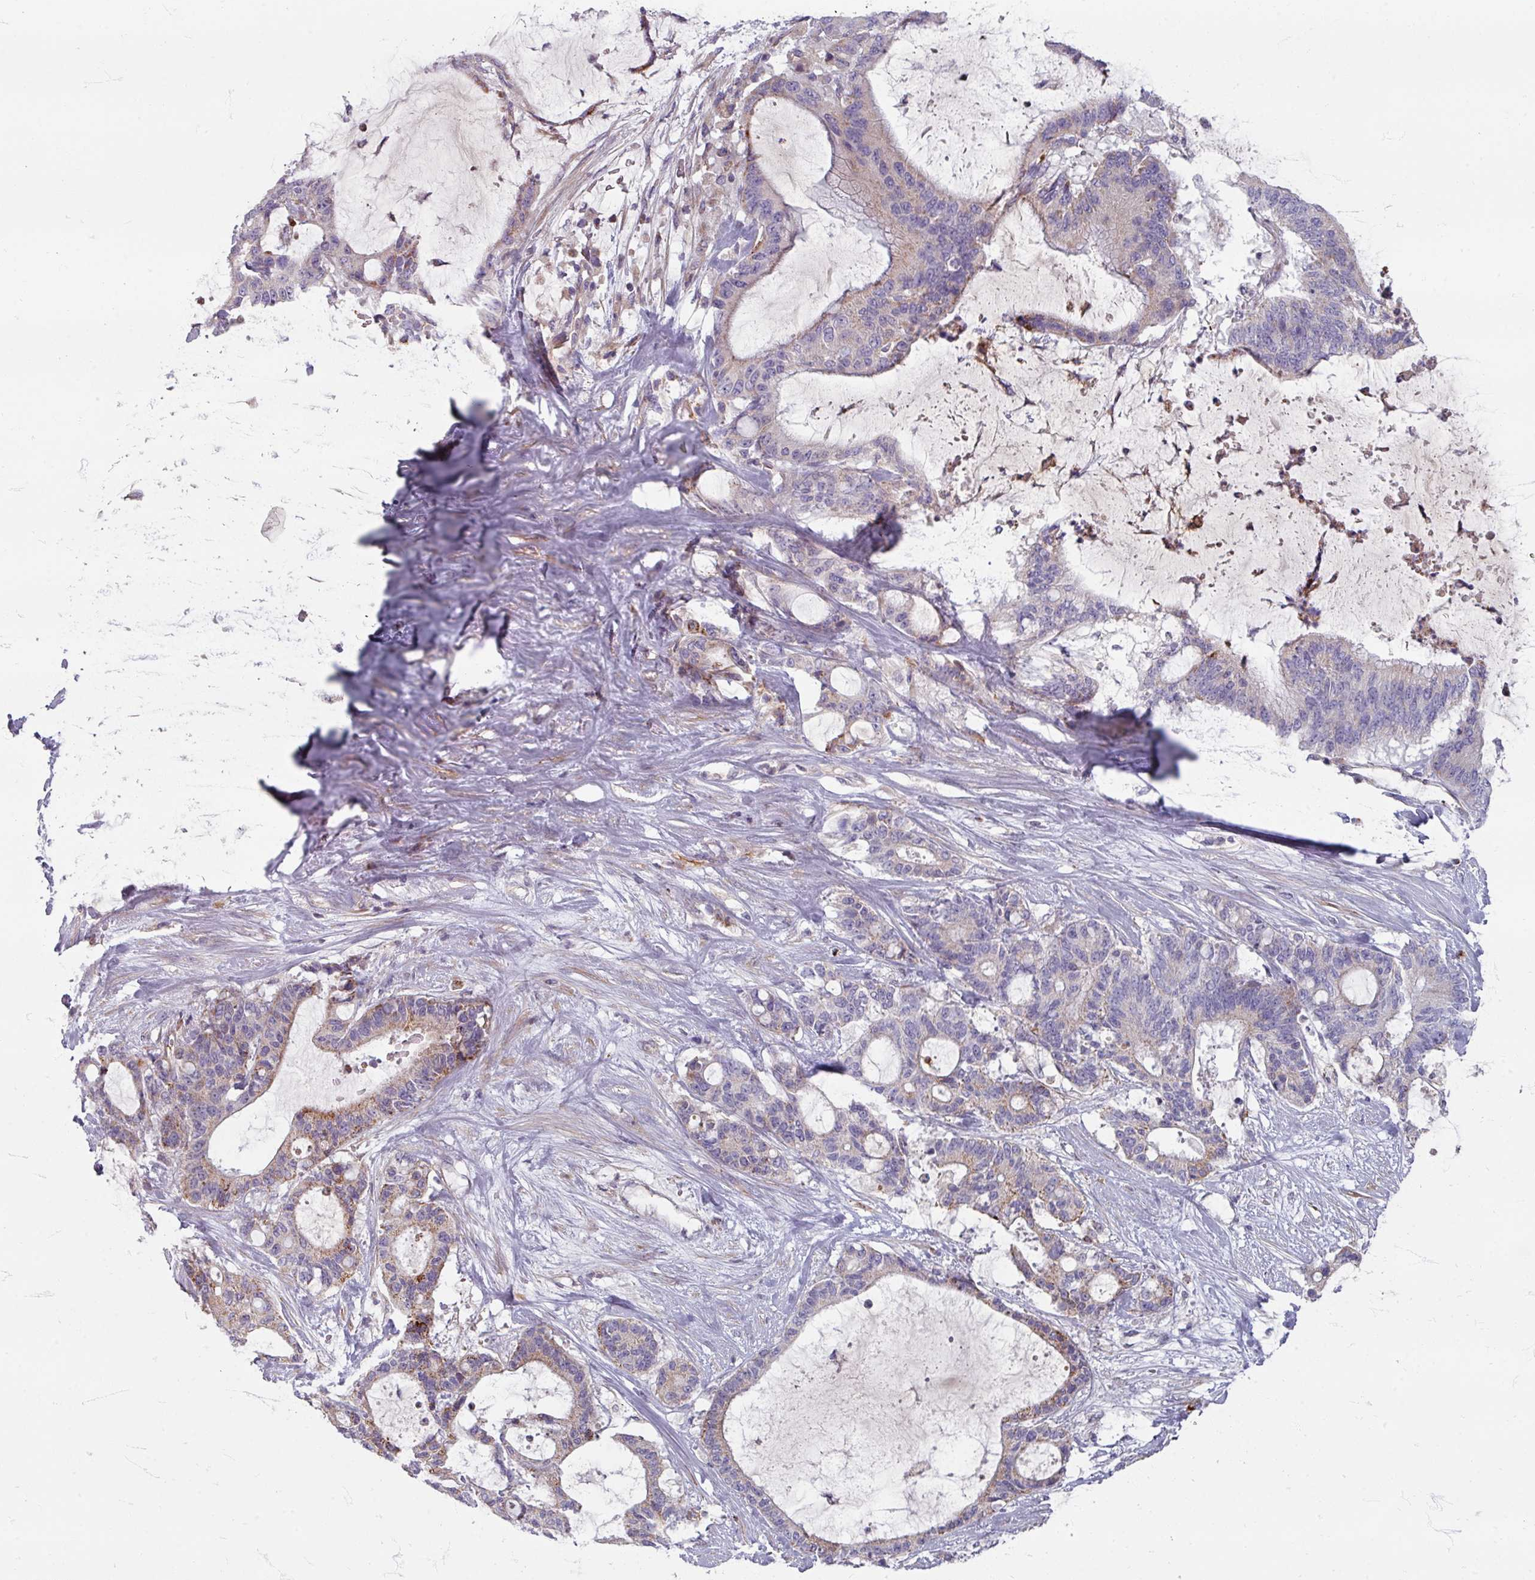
{"staining": {"intensity": "weak", "quantity": "<25%", "location": "cytoplasmic/membranous"}, "tissue": "liver cancer", "cell_type": "Tumor cells", "image_type": "cancer", "snomed": [{"axis": "morphology", "description": "Normal tissue, NOS"}, {"axis": "morphology", "description": "Cholangiocarcinoma"}, {"axis": "topography", "description": "Liver"}, {"axis": "topography", "description": "Peripheral nerve tissue"}], "caption": "Immunohistochemistry (IHC) image of human liver cancer (cholangiocarcinoma) stained for a protein (brown), which demonstrates no expression in tumor cells.", "gene": "GABARAPL1", "patient": {"sex": "female", "age": 73}}